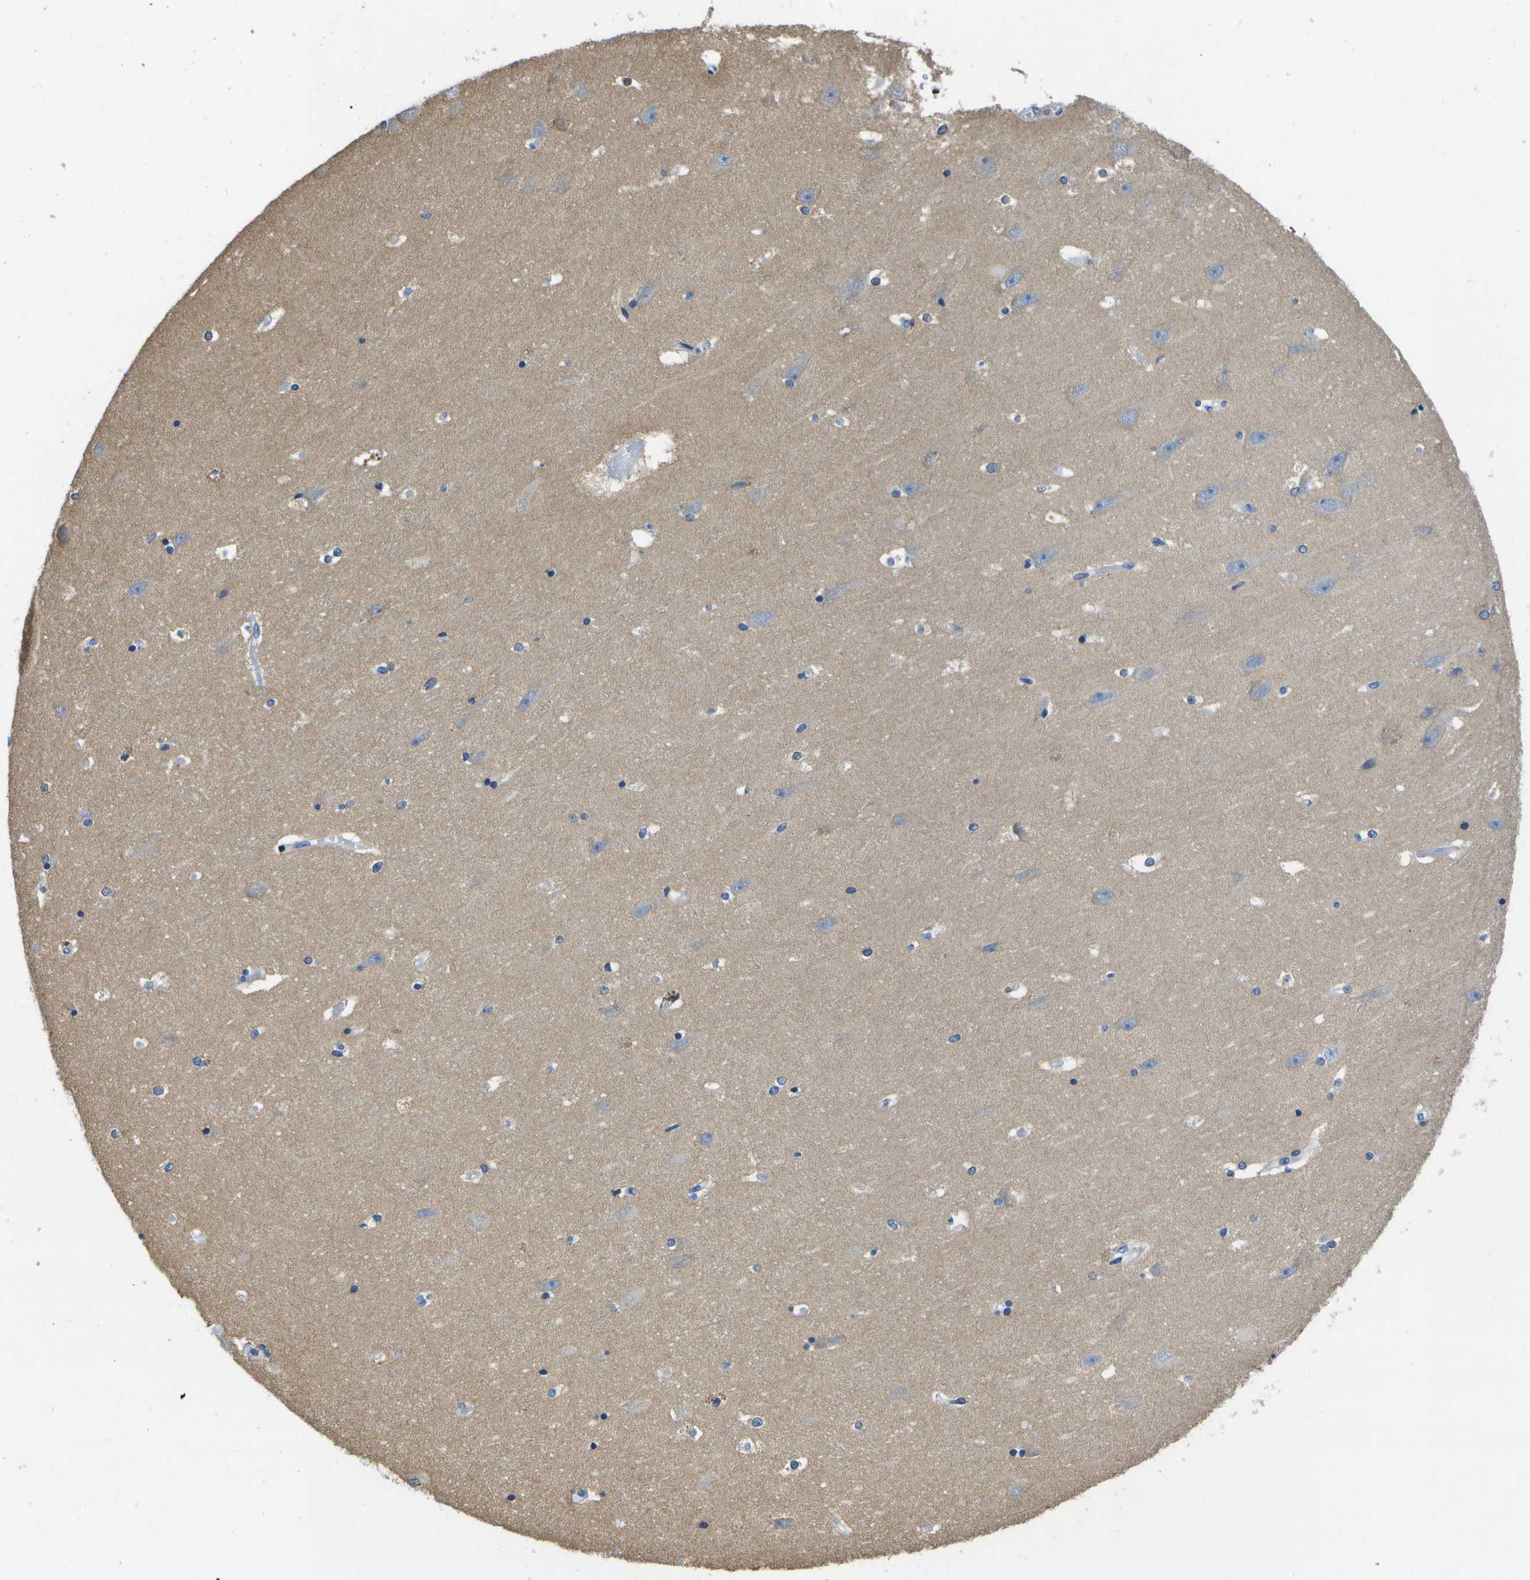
{"staining": {"intensity": "negative", "quantity": "none", "location": "none"}, "tissue": "hippocampus", "cell_type": "Glial cells", "image_type": "normal", "snomed": [{"axis": "morphology", "description": "Normal tissue, NOS"}, {"axis": "topography", "description": "Hippocampus"}], "caption": "DAB (3,3'-diaminobenzidine) immunohistochemical staining of normal human hippocampus shows no significant positivity in glial cells.", "gene": "DSE", "patient": {"sex": "male", "age": 45}}